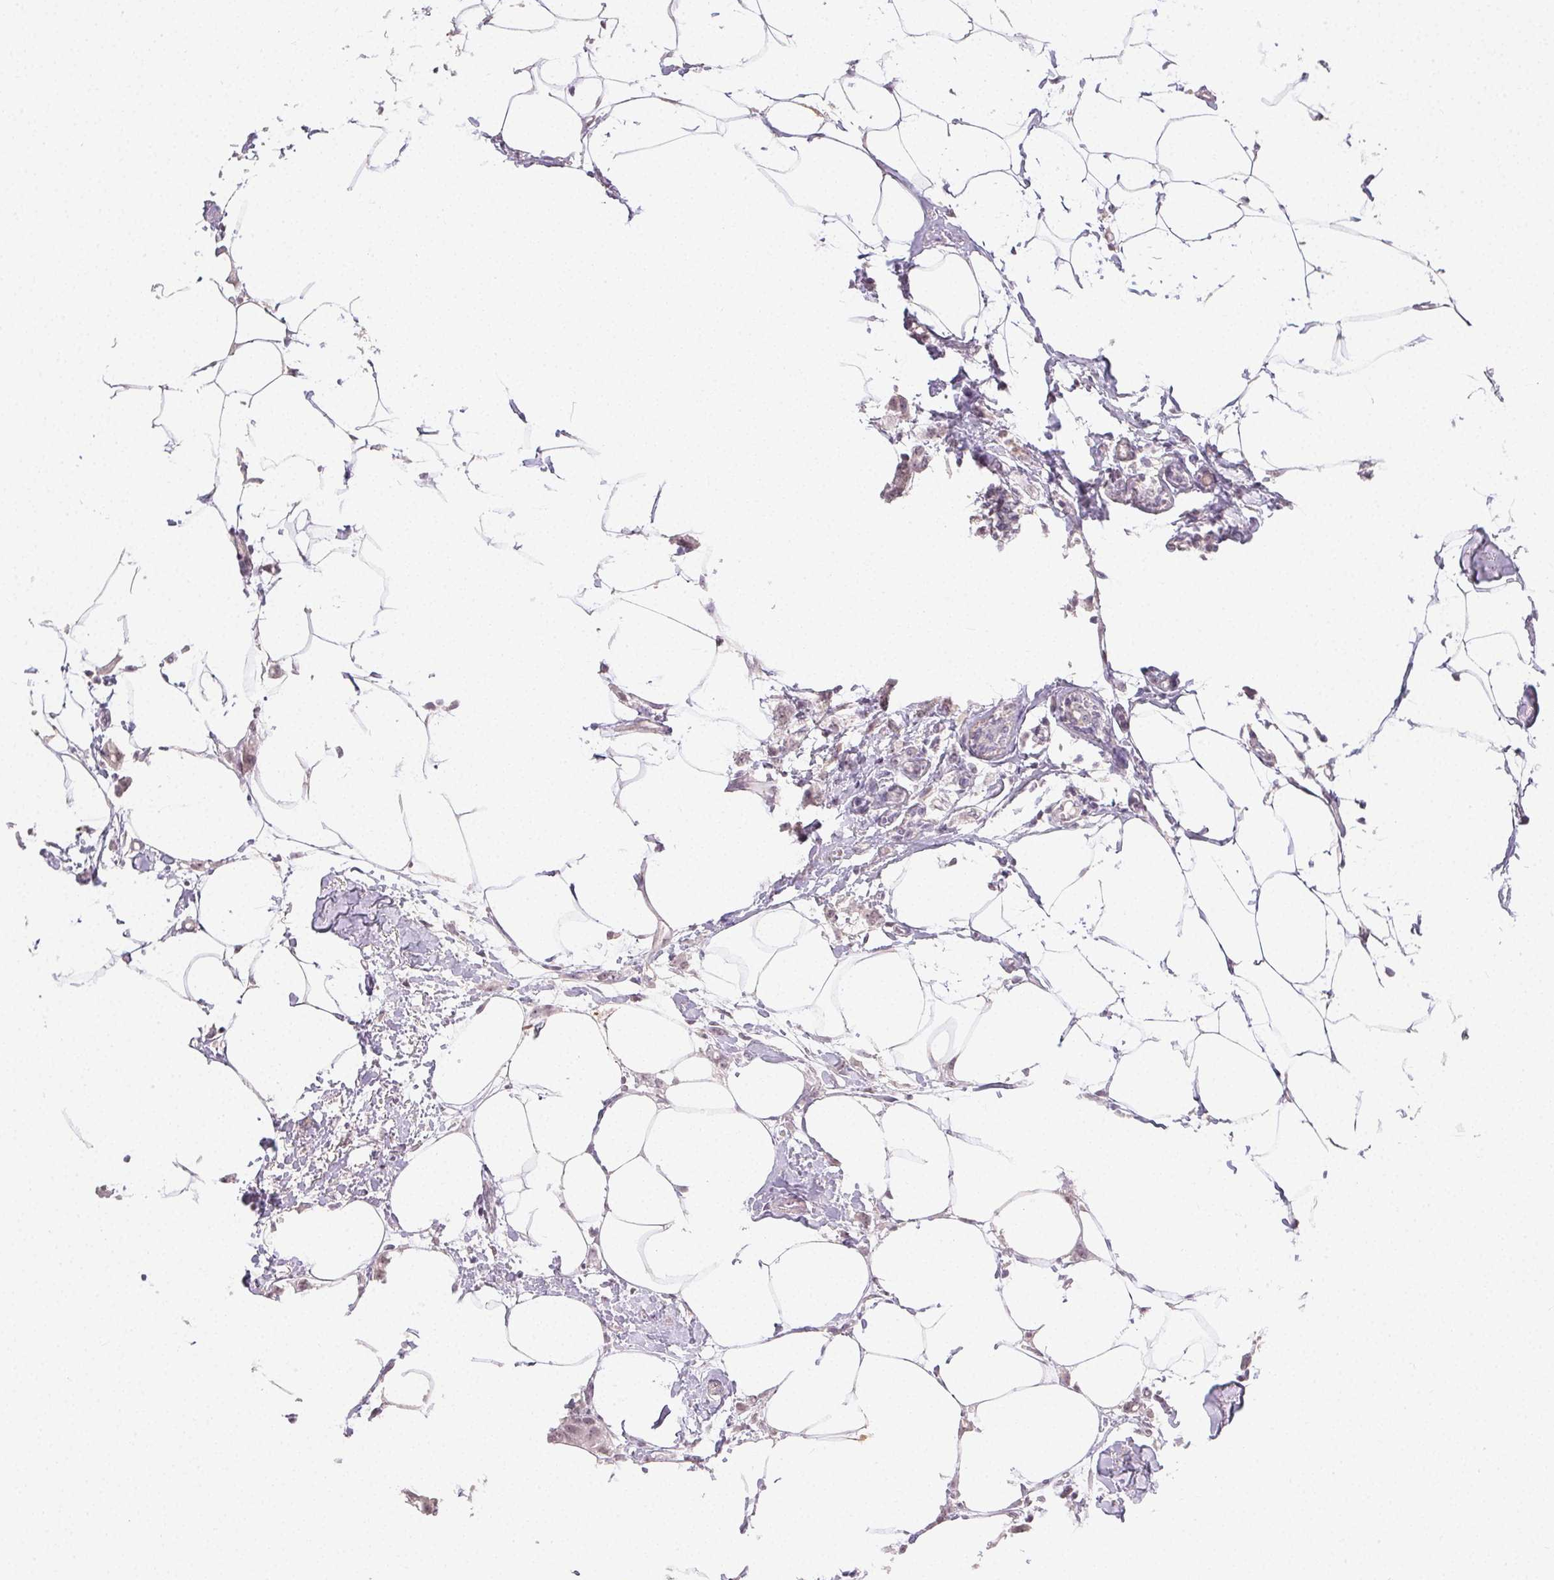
{"staining": {"intensity": "negative", "quantity": "none", "location": "none"}, "tissue": "breast cancer", "cell_type": "Tumor cells", "image_type": "cancer", "snomed": [{"axis": "morphology", "description": "Duct carcinoma"}, {"axis": "topography", "description": "Breast"}], "caption": "Immunohistochemistry image of neoplastic tissue: breast invasive ductal carcinoma stained with DAB reveals no significant protein positivity in tumor cells.", "gene": "TMEM174", "patient": {"sex": "female", "age": 40}}